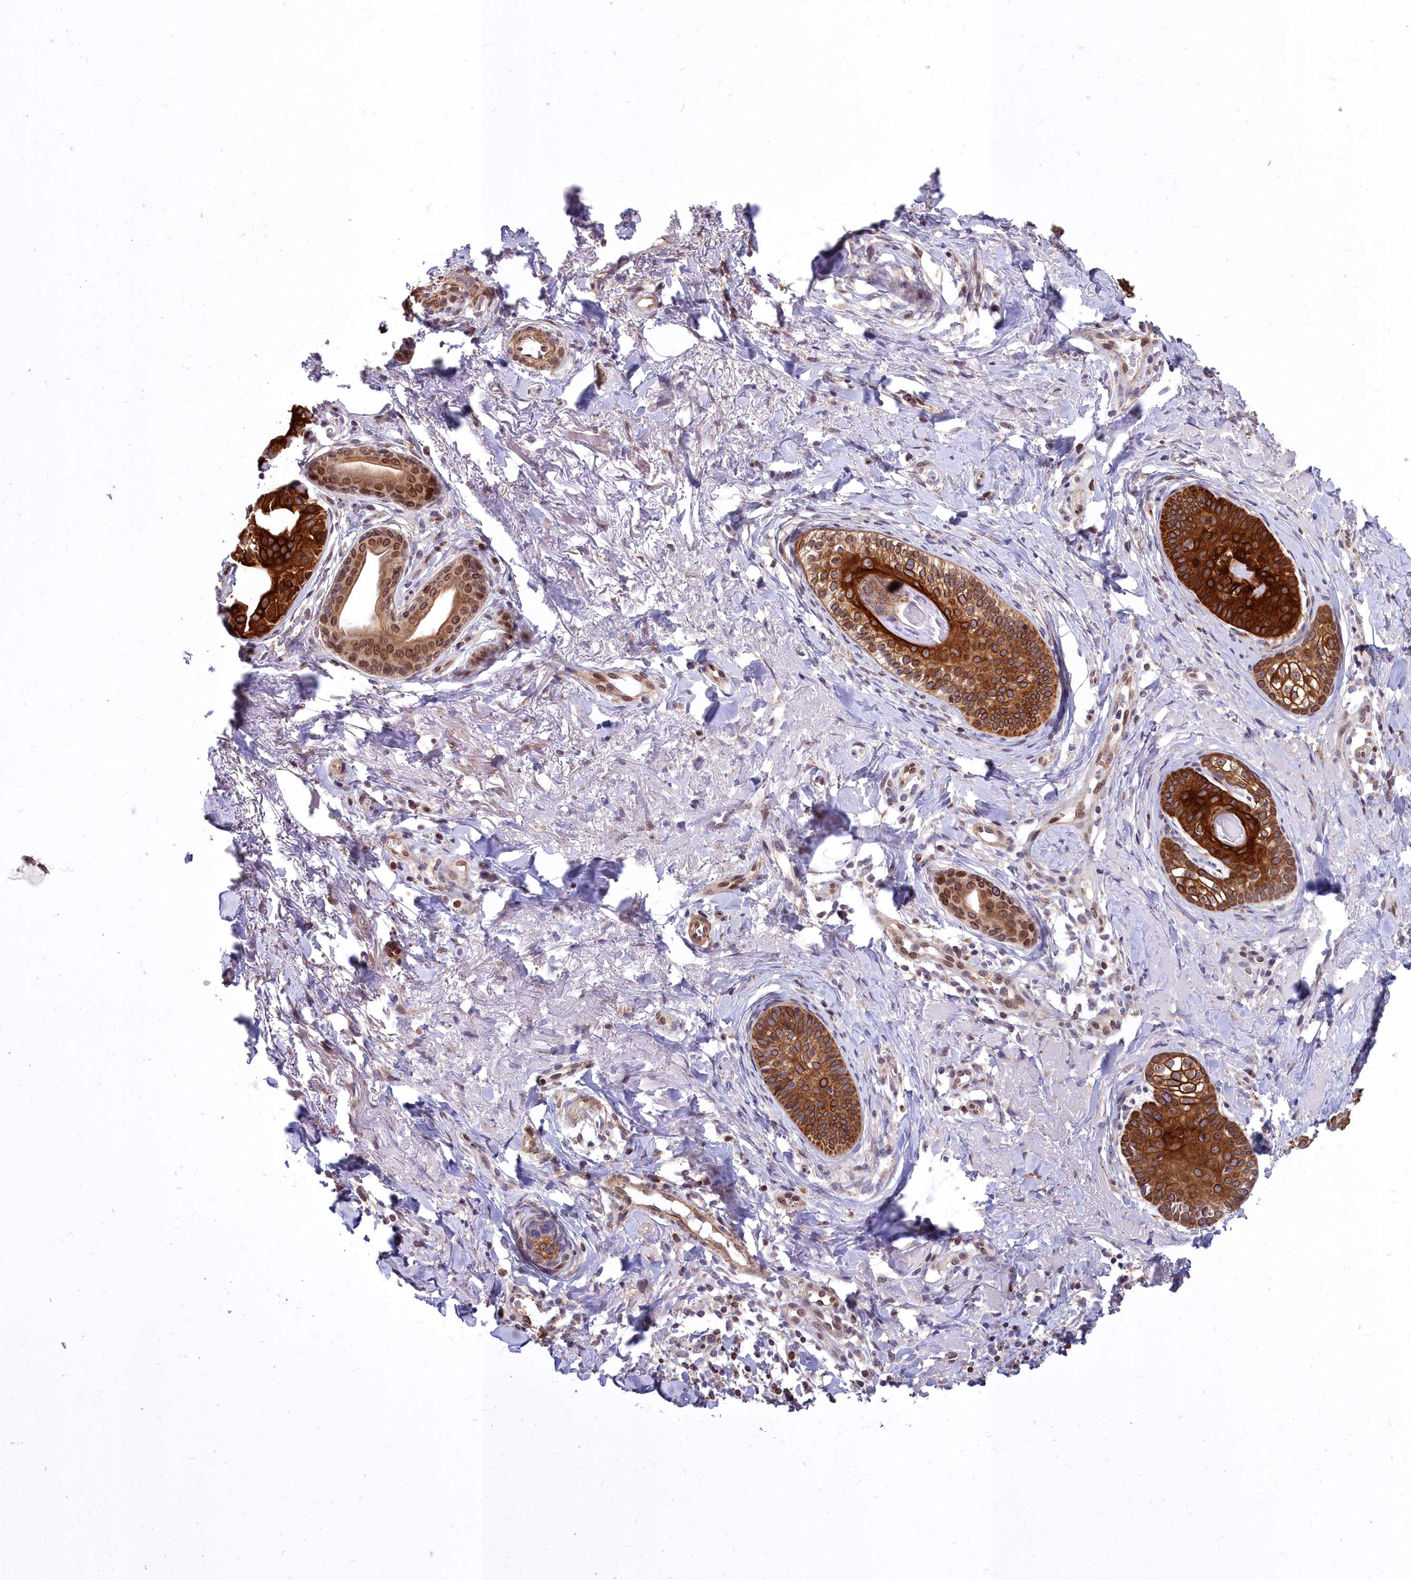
{"staining": {"intensity": "strong", "quantity": ">75%", "location": "cytoplasmic/membranous,nuclear"}, "tissue": "skin cancer", "cell_type": "Tumor cells", "image_type": "cancer", "snomed": [{"axis": "morphology", "description": "Basal cell carcinoma"}, {"axis": "topography", "description": "Skin"}], "caption": "Strong cytoplasmic/membranous and nuclear positivity for a protein is identified in approximately >75% of tumor cells of skin basal cell carcinoma using IHC.", "gene": "ABCB8", "patient": {"sex": "female", "age": 76}}